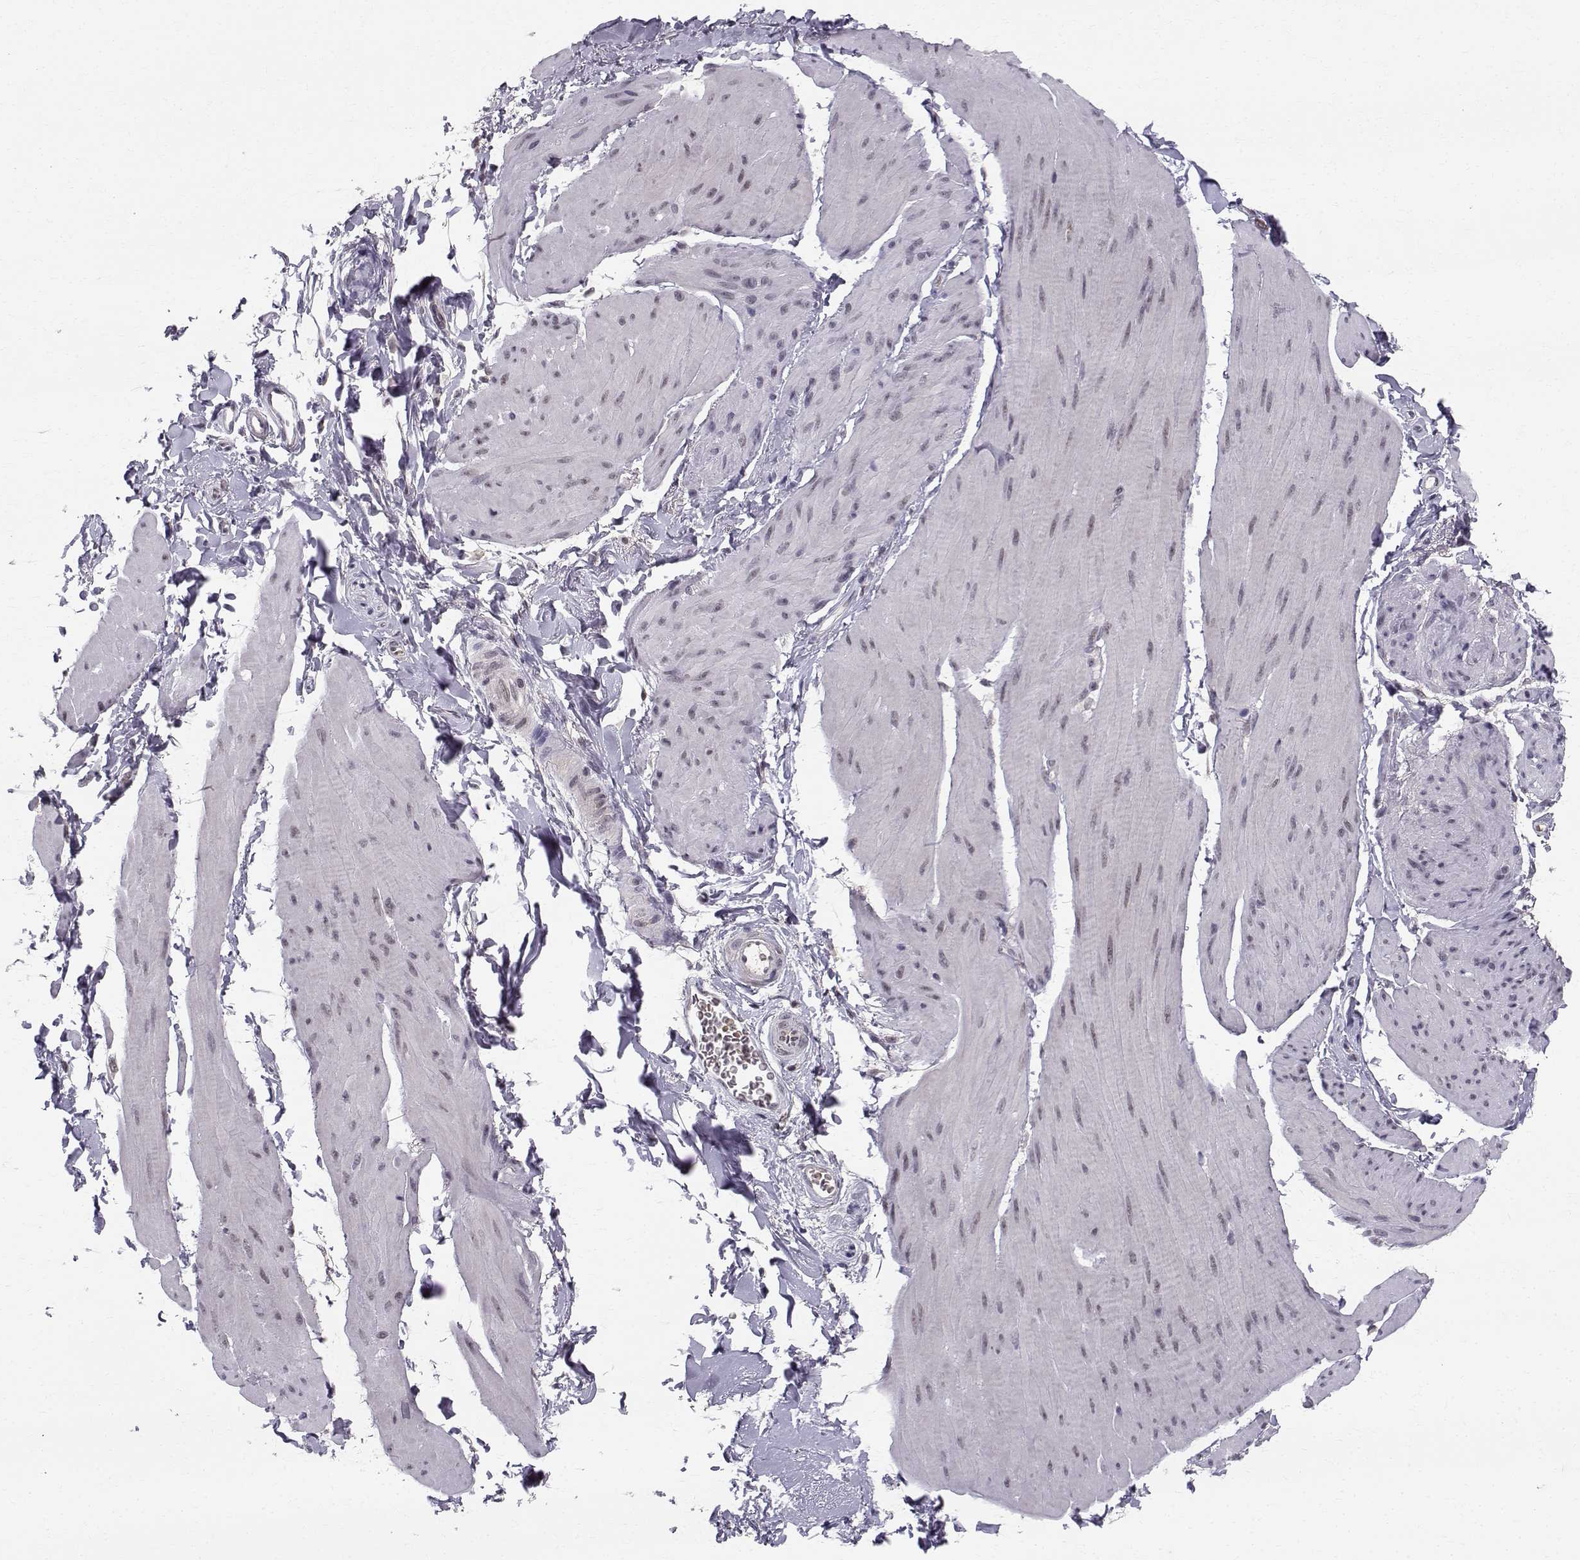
{"staining": {"intensity": "negative", "quantity": "none", "location": "none"}, "tissue": "smooth muscle", "cell_type": "Smooth muscle cells", "image_type": "normal", "snomed": [{"axis": "morphology", "description": "Normal tissue, NOS"}, {"axis": "topography", "description": "Adipose tissue"}, {"axis": "topography", "description": "Smooth muscle"}, {"axis": "topography", "description": "Peripheral nerve tissue"}], "caption": "This is an IHC image of unremarkable human smooth muscle. There is no positivity in smooth muscle cells.", "gene": "RPP38", "patient": {"sex": "male", "age": 83}}